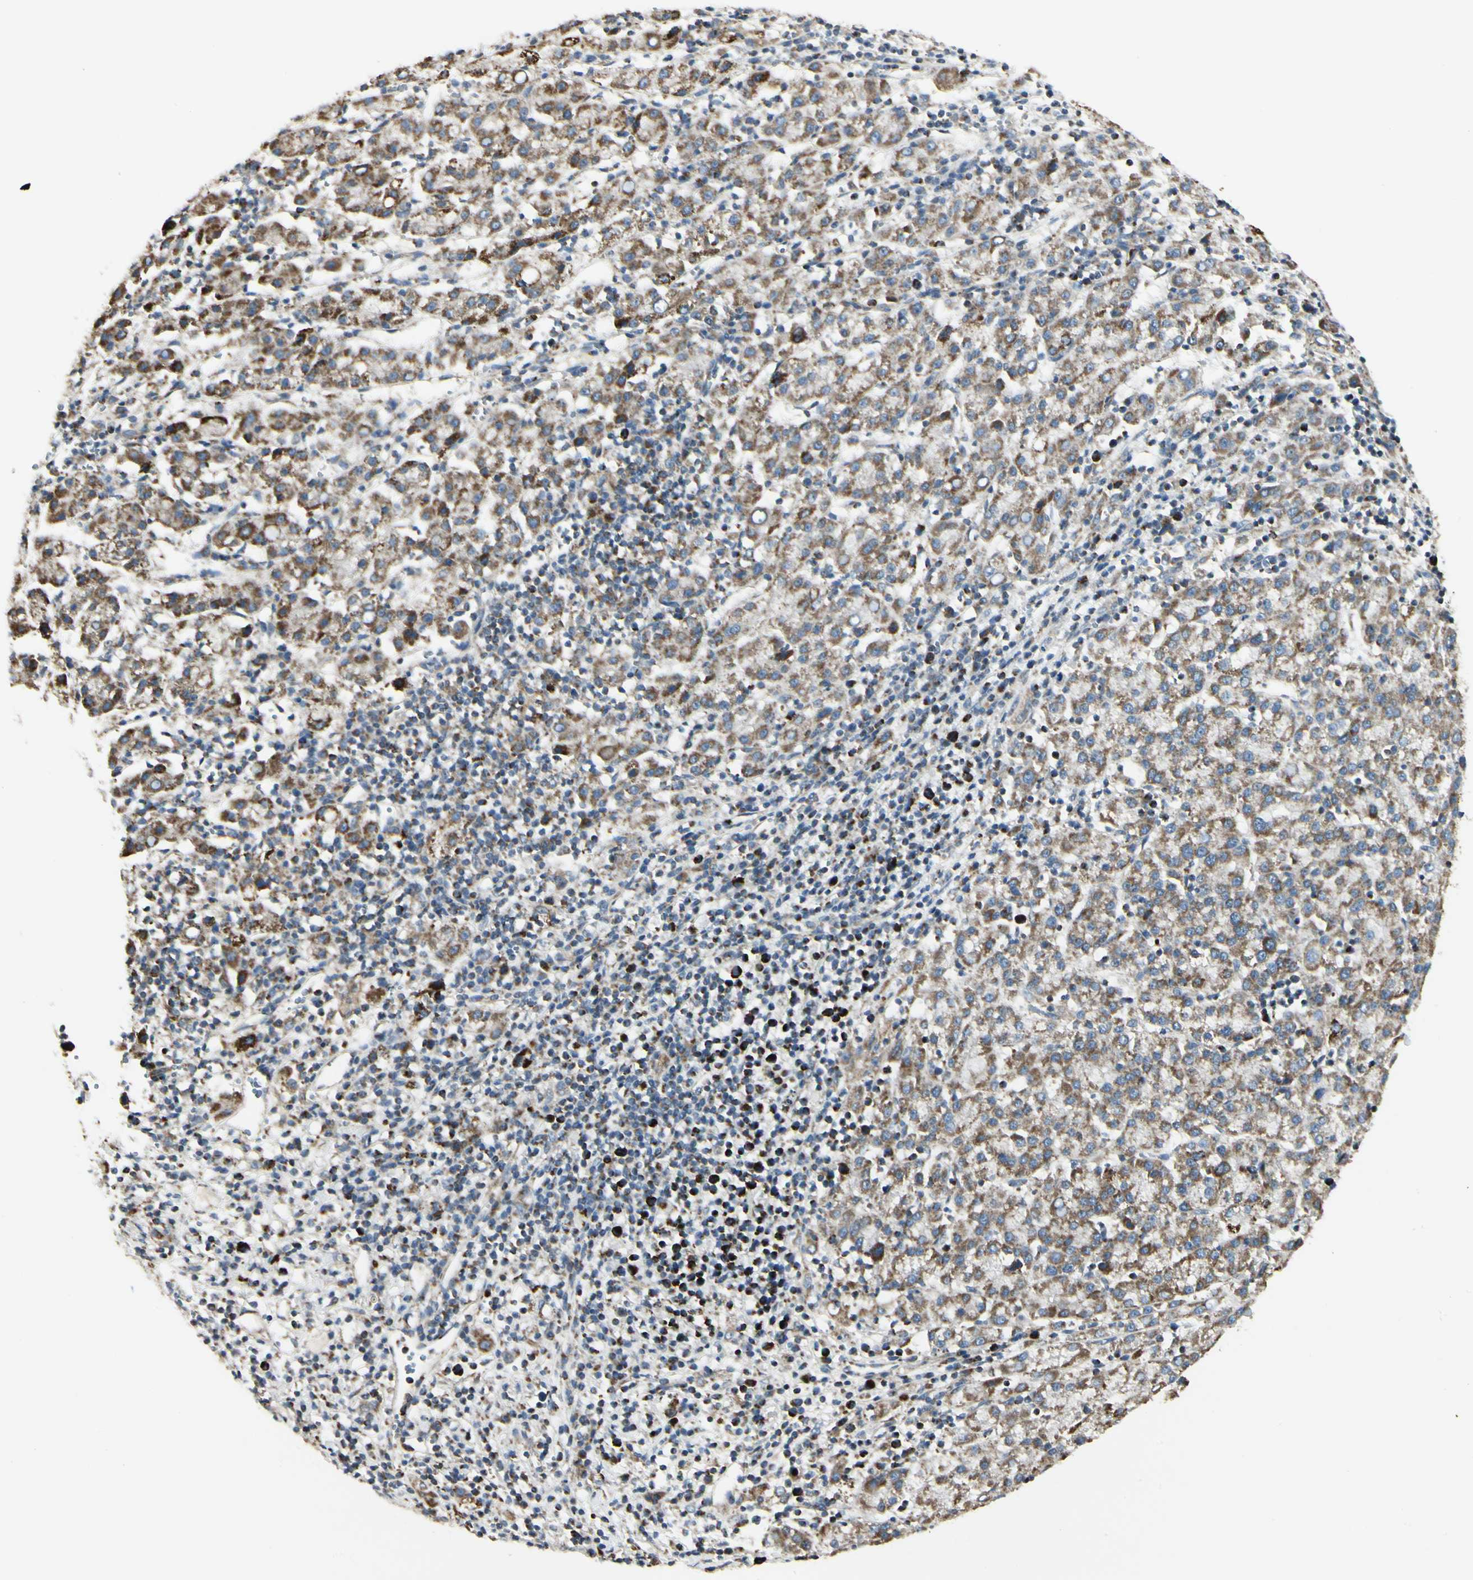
{"staining": {"intensity": "moderate", "quantity": ">75%", "location": "cytoplasmic/membranous"}, "tissue": "liver cancer", "cell_type": "Tumor cells", "image_type": "cancer", "snomed": [{"axis": "morphology", "description": "Carcinoma, Hepatocellular, NOS"}, {"axis": "topography", "description": "Liver"}], "caption": "Immunohistochemistry (IHC) staining of liver cancer, which displays medium levels of moderate cytoplasmic/membranous expression in approximately >75% of tumor cells indicating moderate cytoplasmic/membranous protein positivity. The staining was performed using DAB (3,3'-diaminobenzidine) (brown) for protein detection and nuclei were counterstained in hematoxylin (blue).", "gene": "ANKS6", "patient": {"sex": "female", "age": 58}}